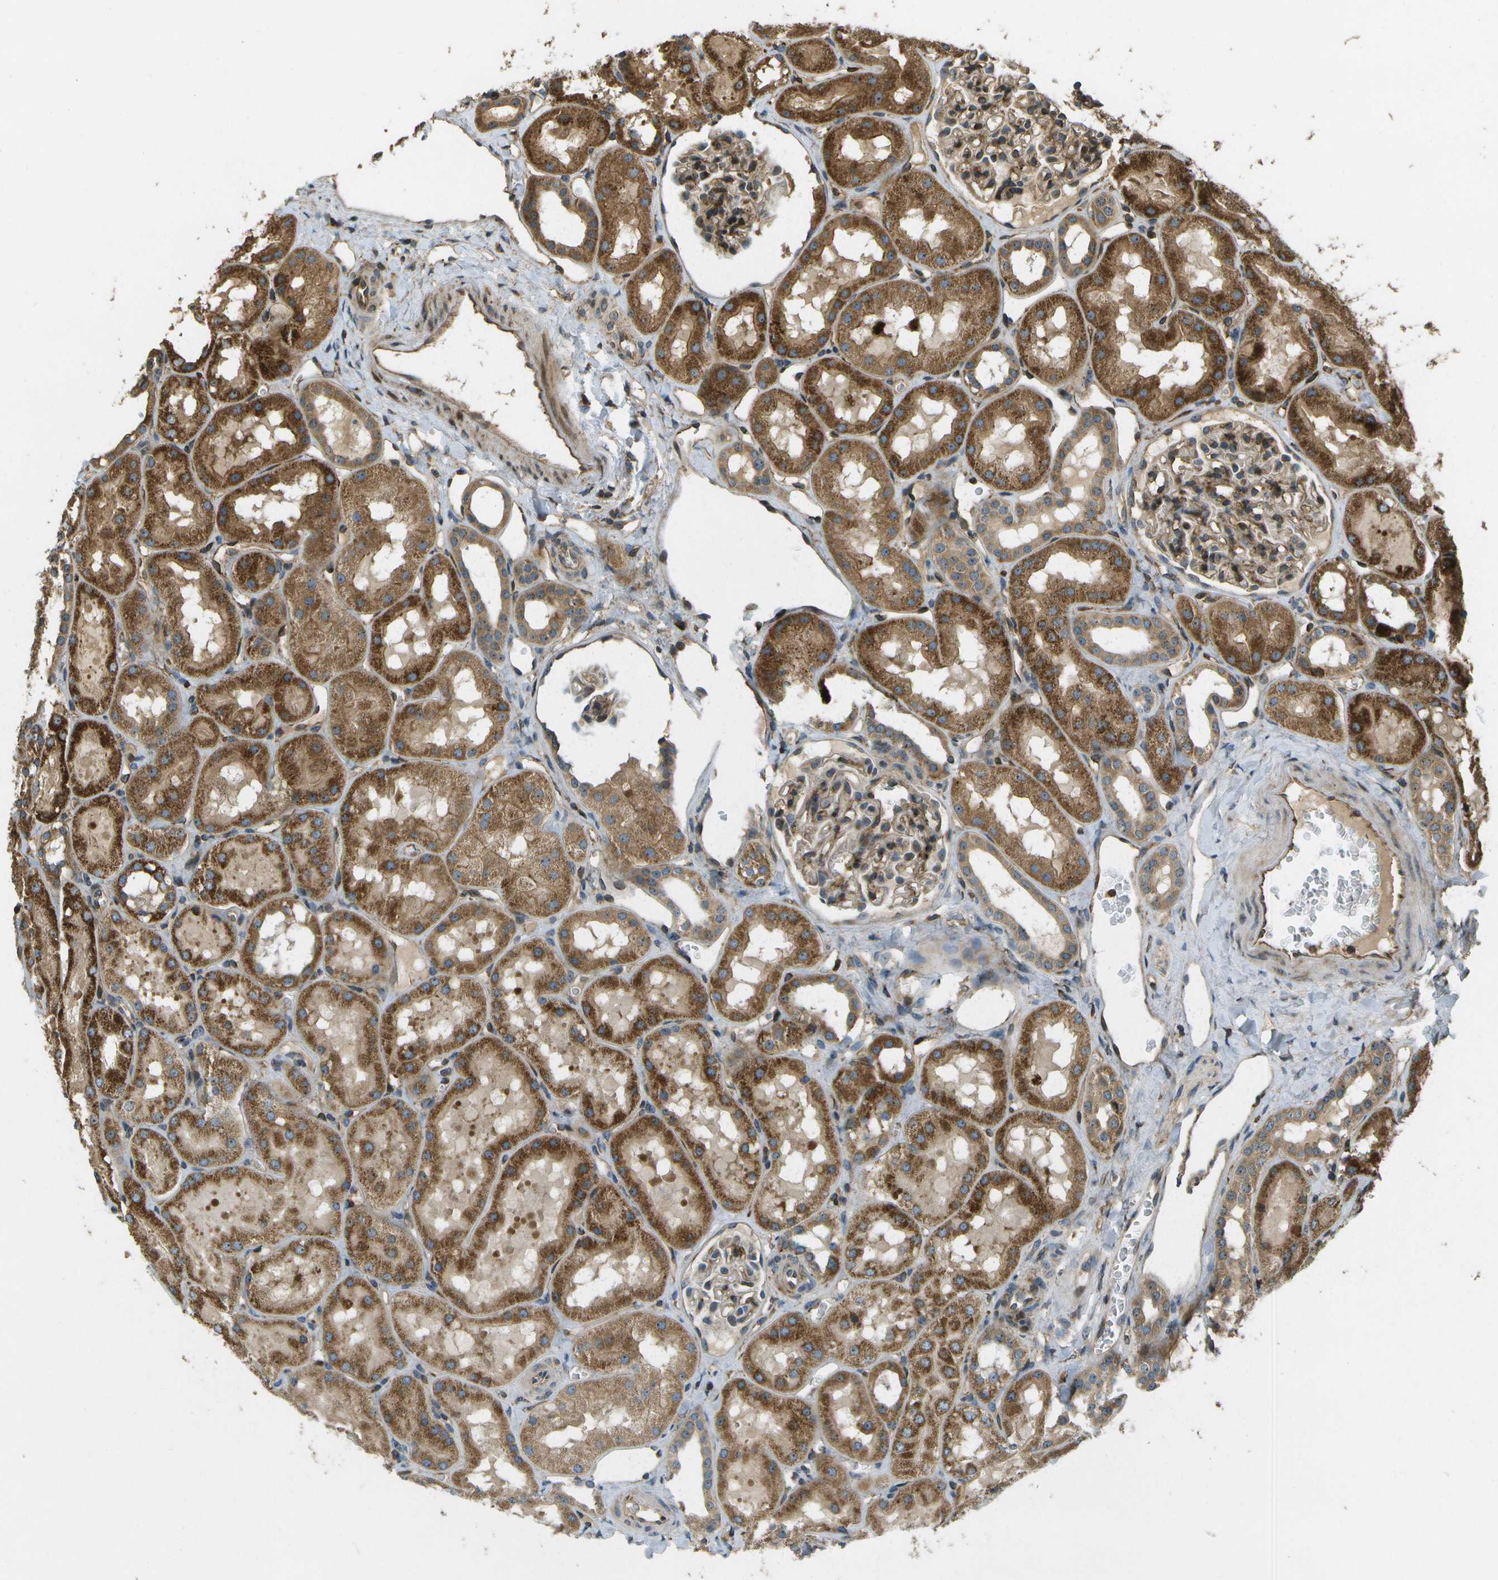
{"staining": {"intensity": "moderate", "quantity": "25%-75%", "location": "cytoplasmic/membranous"}, "tissue": "kidney", "cell_type": "Cells in glomeruli", "image_type": "normal", "snomed": [{"axis": "morphology", "description": "Normal tissue, NOS"}, {"axis": "topography", "description": "Kidney"}, {"axis": "topography", "description": "Urinary bladder"}], "caption": "An image showing moderate cytoplasmic/membranous expression in approximately 25%-75% of cells in glomeruli in unremarkable kidney, as visualized by brown immunohistochemical staining.", "gene": "LRP12", "patient": {"sex": "male", "age": 16}}